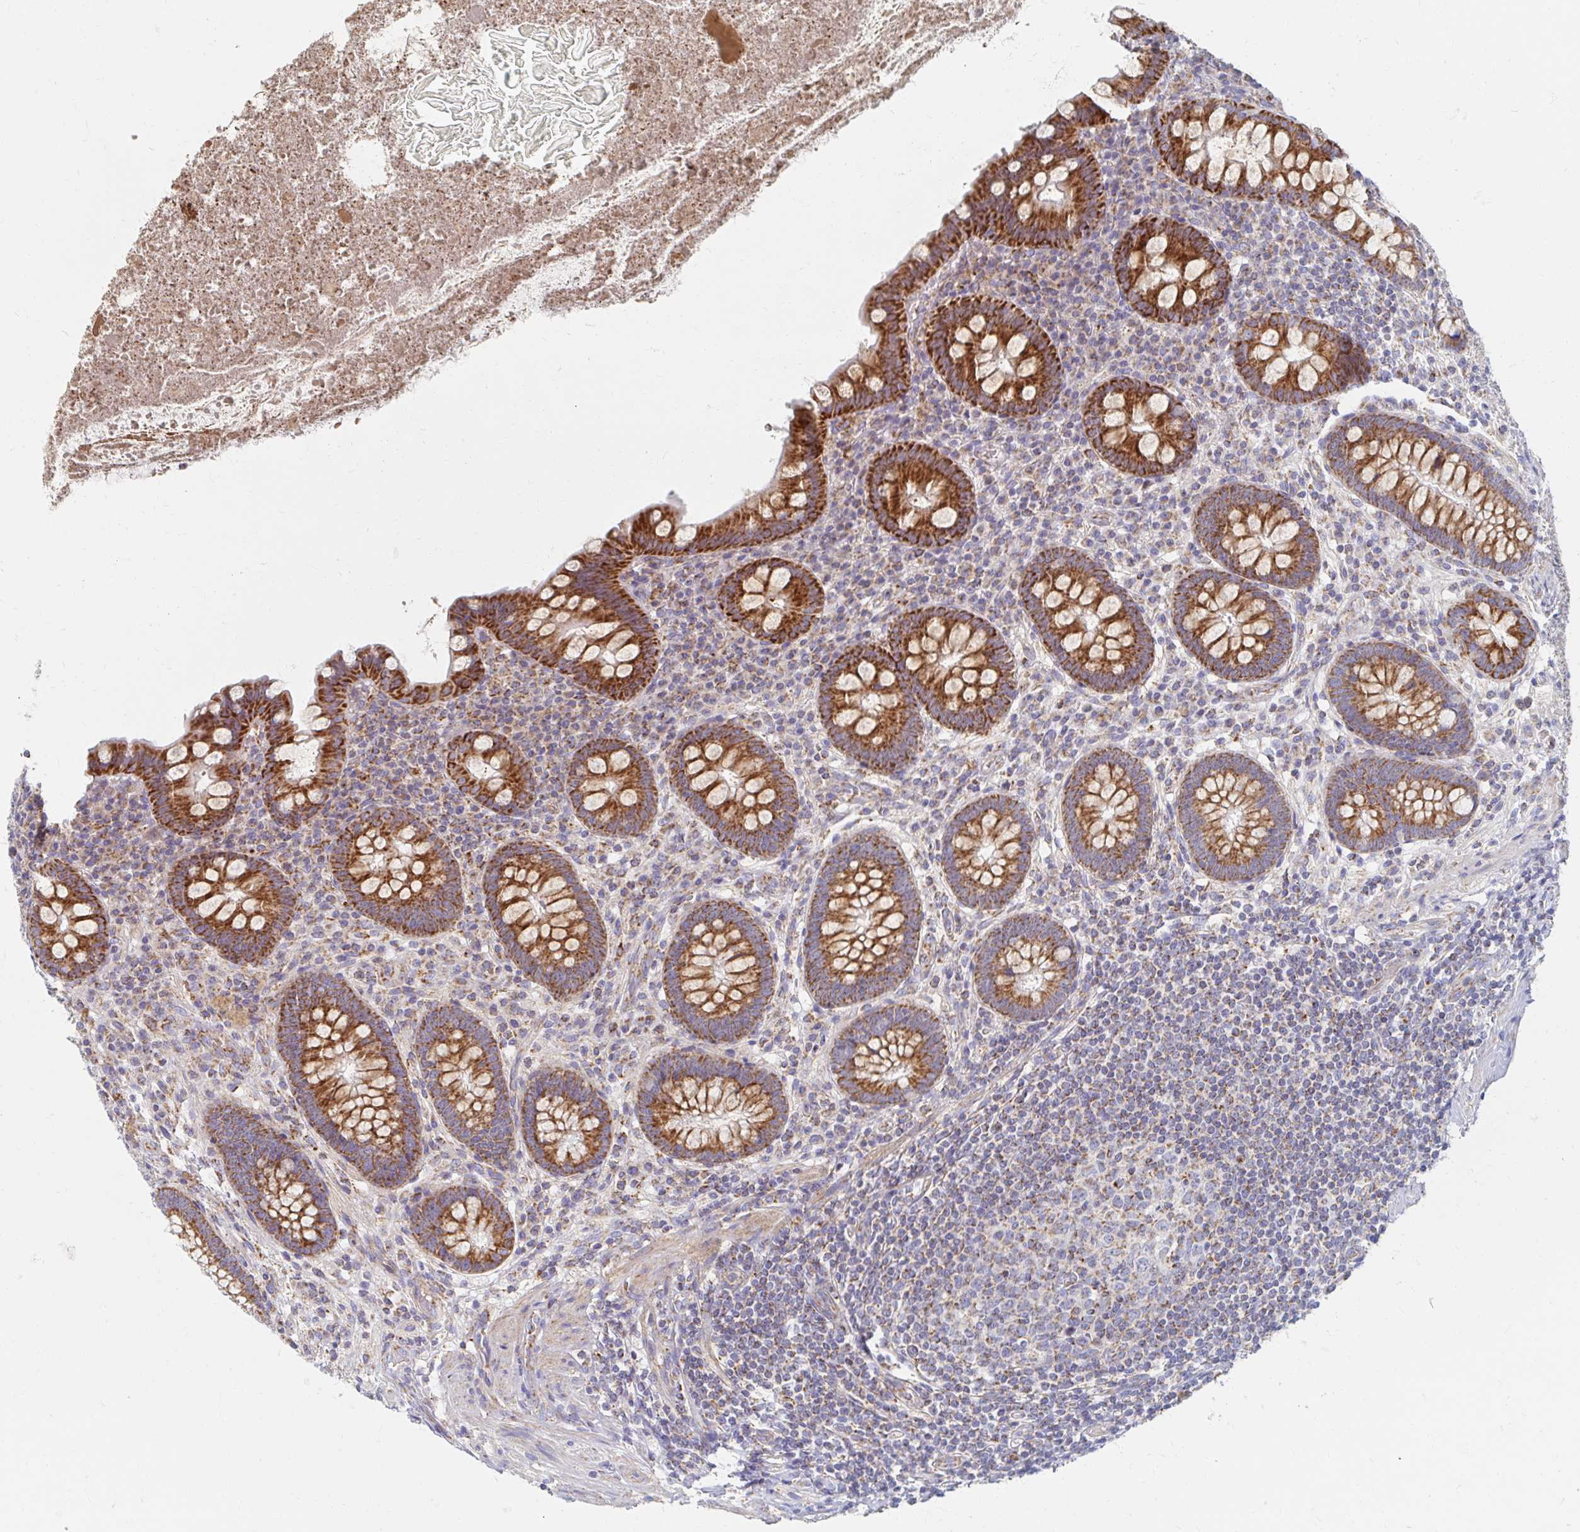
{"staining": {"intensity": "strong", "quantity": ">75%", "location": "cytoplasmic/membranous"}, "tissue": "appendix", "cell_type": "Glandular cells", "image_type": "normal", "snomed": [{"axis": "morphology", "description": "Normal tissue, NOS"}, {"axis": "topography", "description": "Appendix"}], "caption": "DAB (3,3'-diaminobenzidine) immunohistochemical staining of benign appendix demonstrates strong cytoplasmic/membranous protein staining in about >75% of glandular cells.", "gene": "MAVS", "patient": {"sex": "male", "age": 71}}